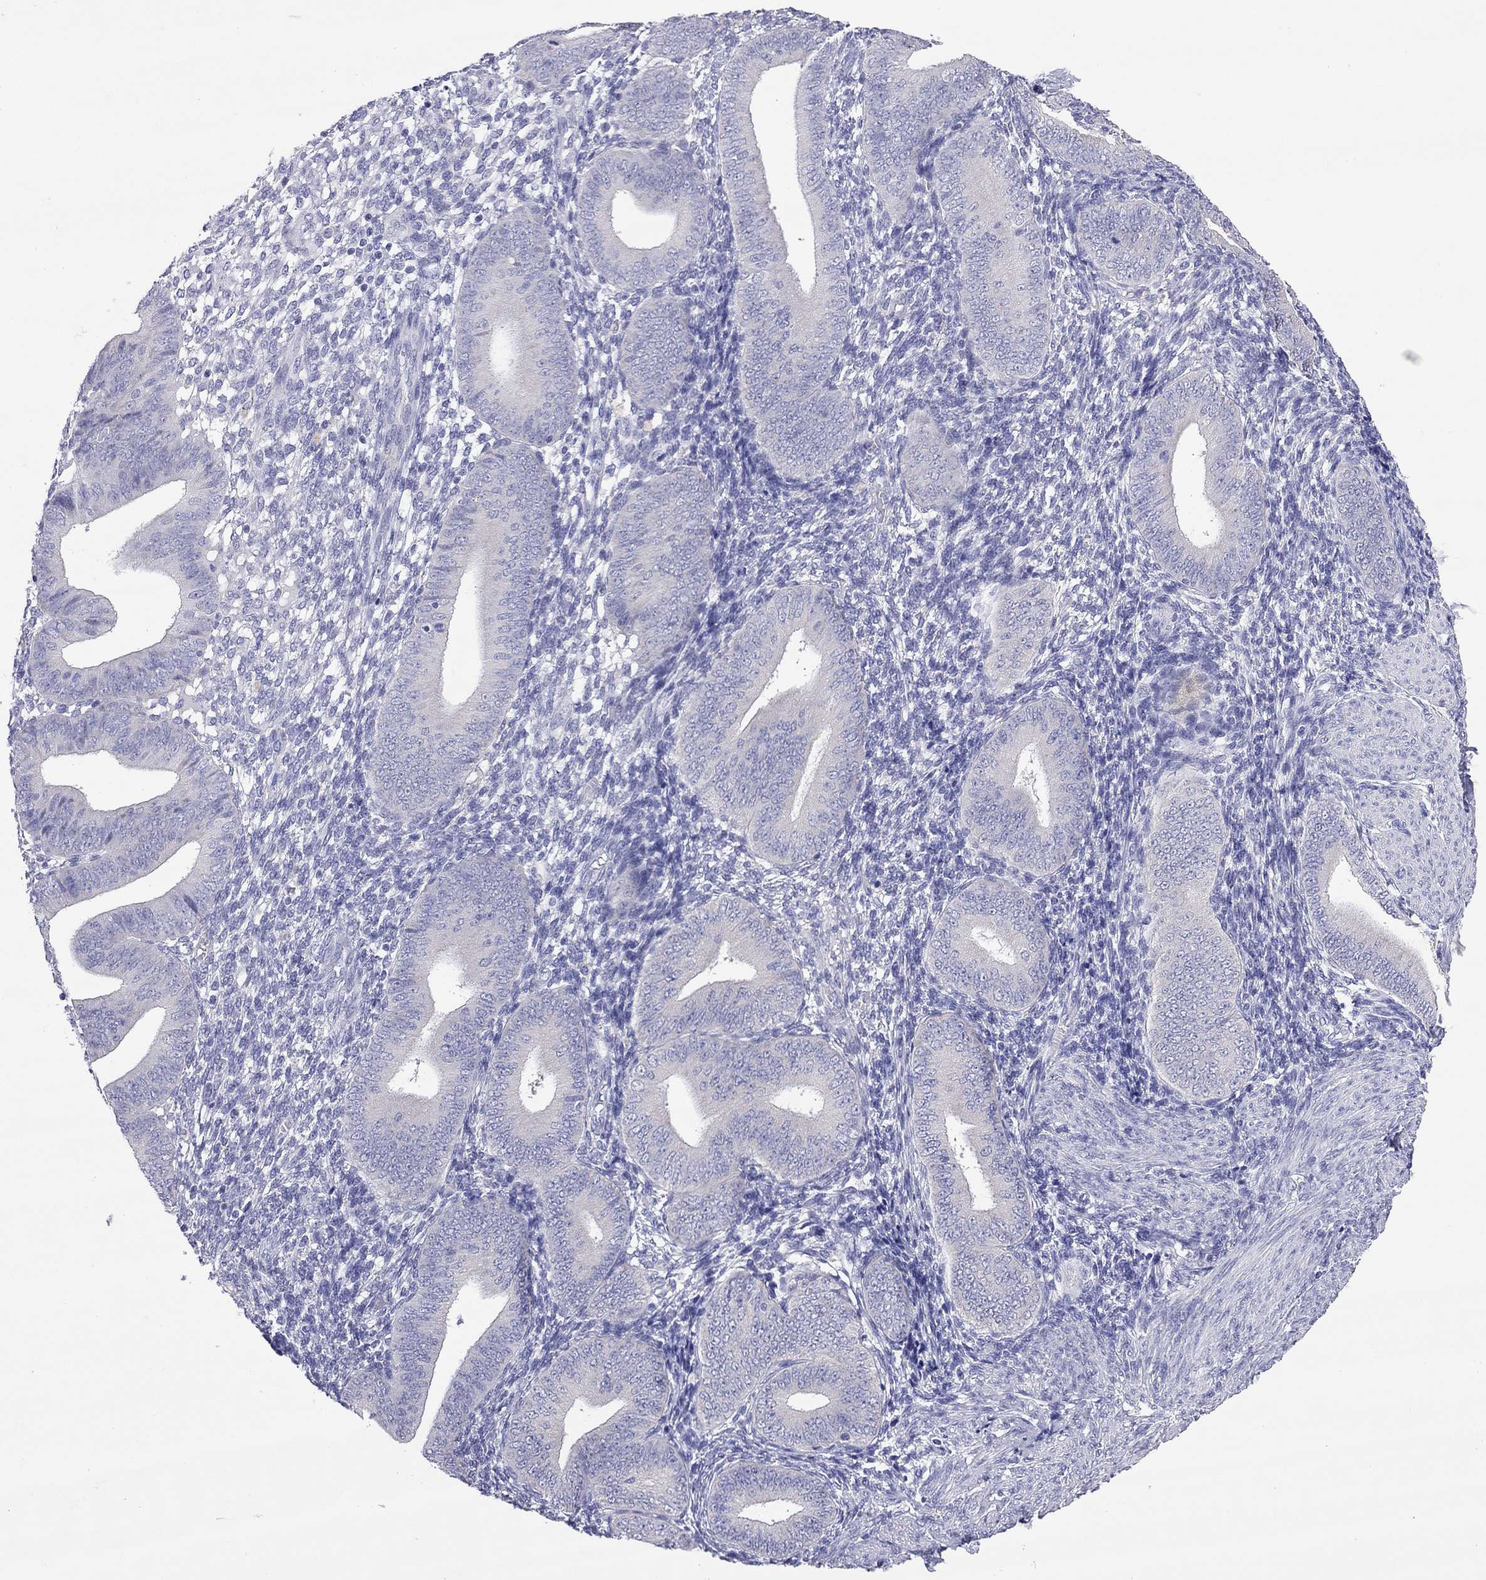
{"staining": {"intensity": "negative", "quantity": "none", "location": "none"}, "tissue": "endometrium", "cell_type": "Cells in endometrial stroma", "image_type": "normal", "snomed": [{"axis": "morphology", "description": "Normal tissue, NOS"}, {"axis": "topography", "description": "Endometrium"}], "caption": "Protein analysis of benign endometrium exhibits no significant staining in cells in endometrial stroma. (DAB IHC, high magnification).", "gene": "COL9A1", "patient": {"sex": "female", "age": 39}}